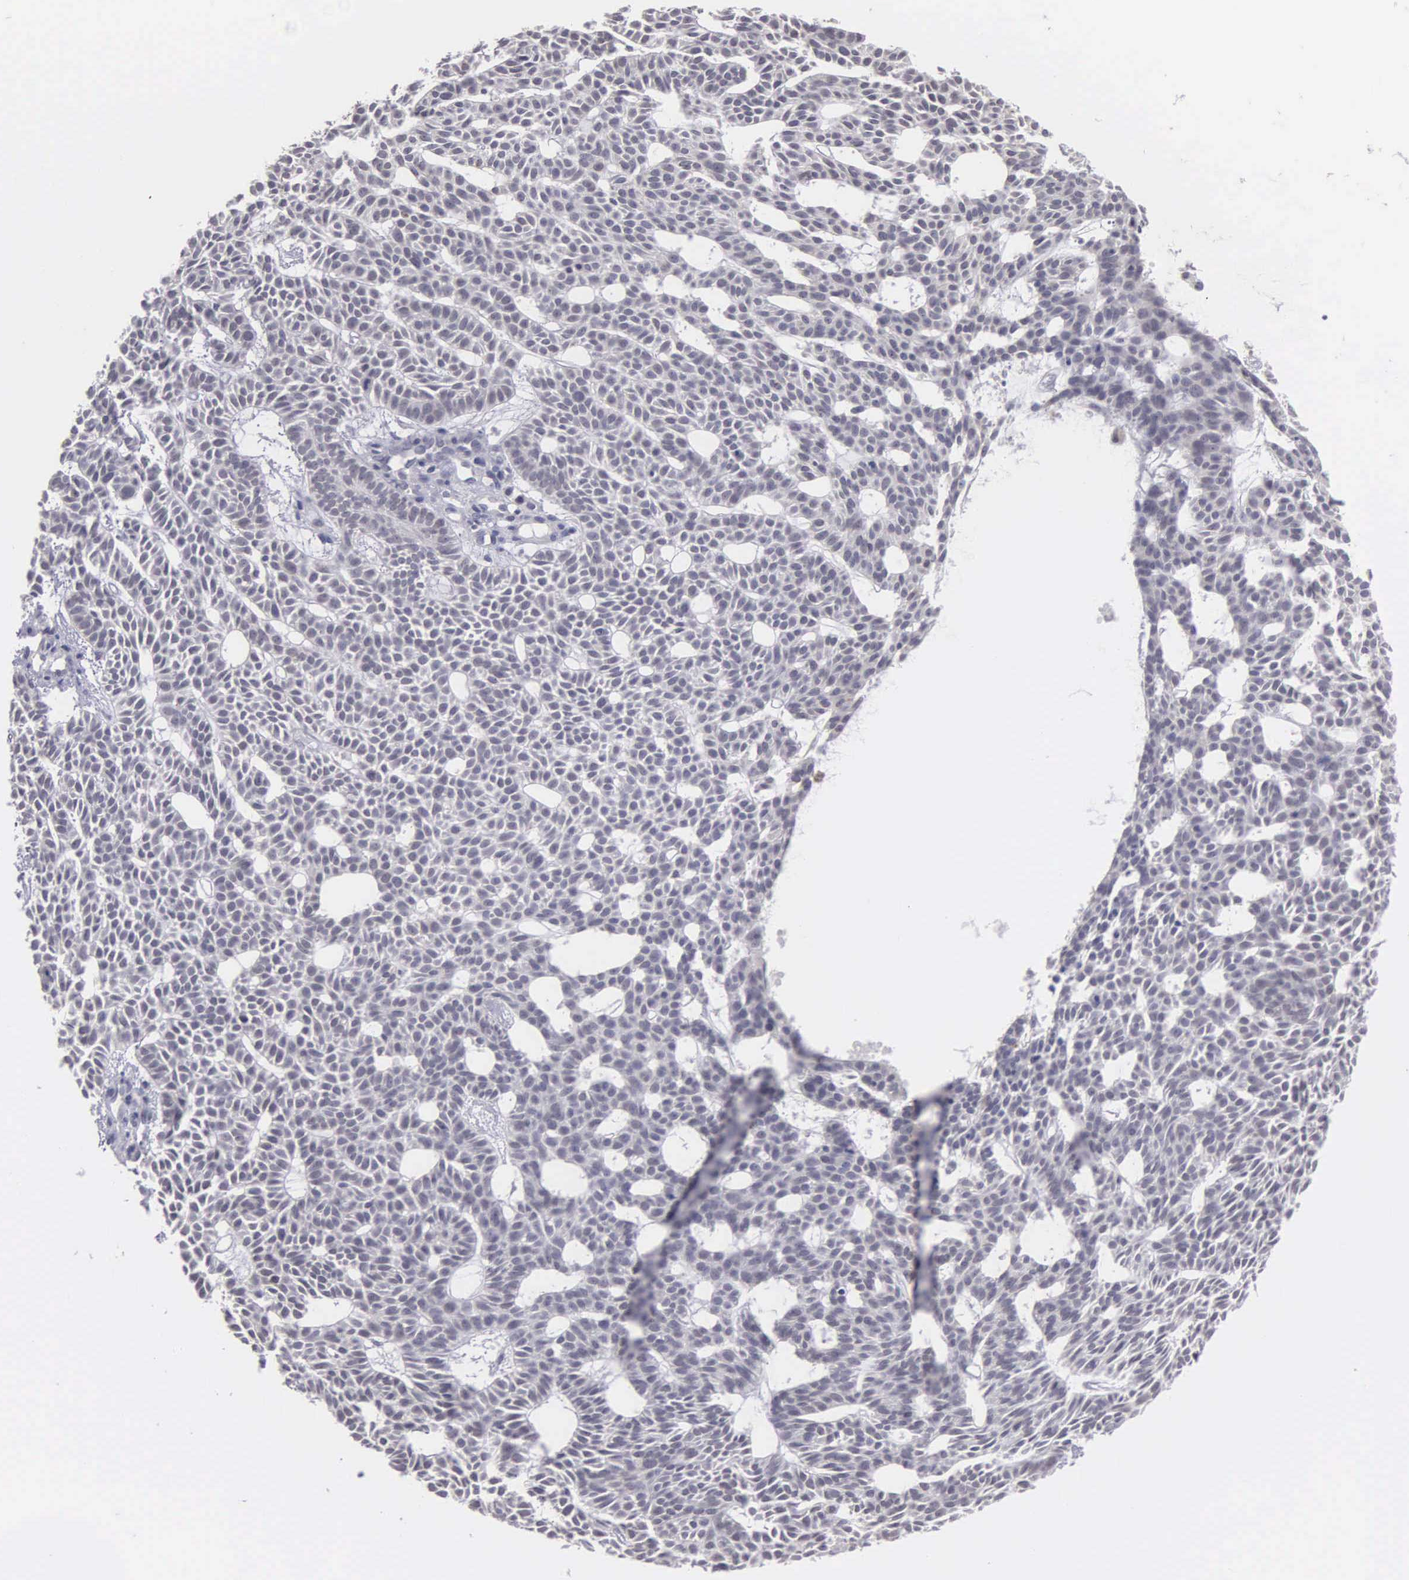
{"staining": {"intensity": "negative", "quantity": "none", "location": "none"}, "tissue": "skin cancer", "cell_type": "Tumor cells", "image_type": "cancer", "snomed": [{"axis": "morphology", "description": "Basal cell carcinoma"}, {"axis": "topography", "description": "Skin"}], "caption": "This photomicrograph is of skin cancer (basal cell carcinoma) stained with IHC to label a protein in brown with the nuclei are counter-stained blue. There is no expression in tumor cells.", "gene": "BRD1", "patient": {"sex": "male", "age": 75}}